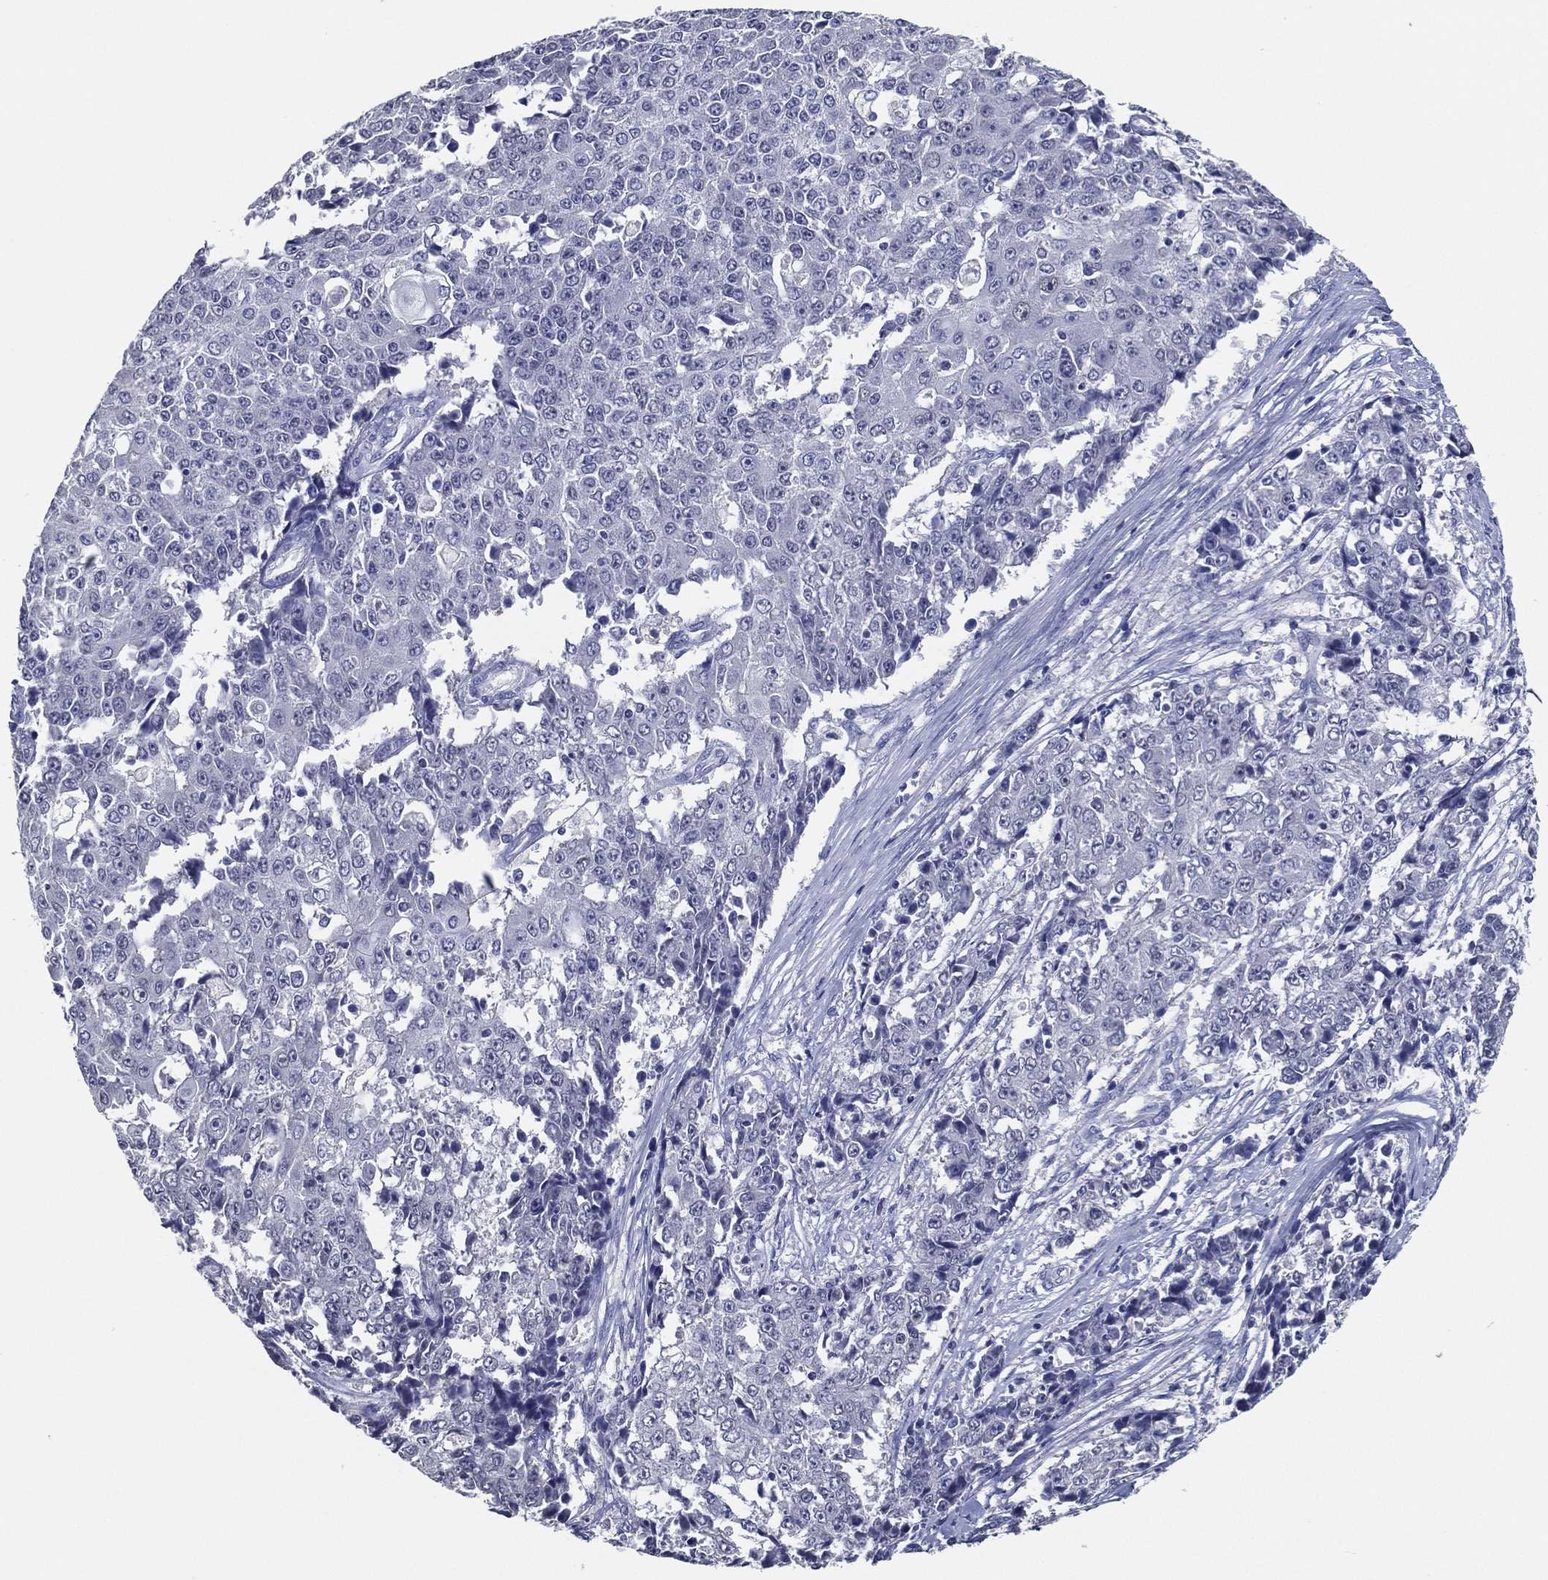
{"staining": {"intensity": "negative", "quantity": "none", "location": "none"}, "tissue": "ovarian cancer", "cell_type": "Tumor cells", "image_type": "cancer", "snomed": [{"axis": "morphology", "description": "Carcinoma, endometroid"}, {"axis": "topography", "description": "Ovary"}], "caption": "IHC photomicrograph of ovarian cancer (endometroid carcinoma) stained for a protein (brown), which displays no expression in tumor cells. (Brightfield microscopy of DAB IHC at high magnification).", "gene": "TFAP2A", "patient": {"sex": "female", "age": 42}}